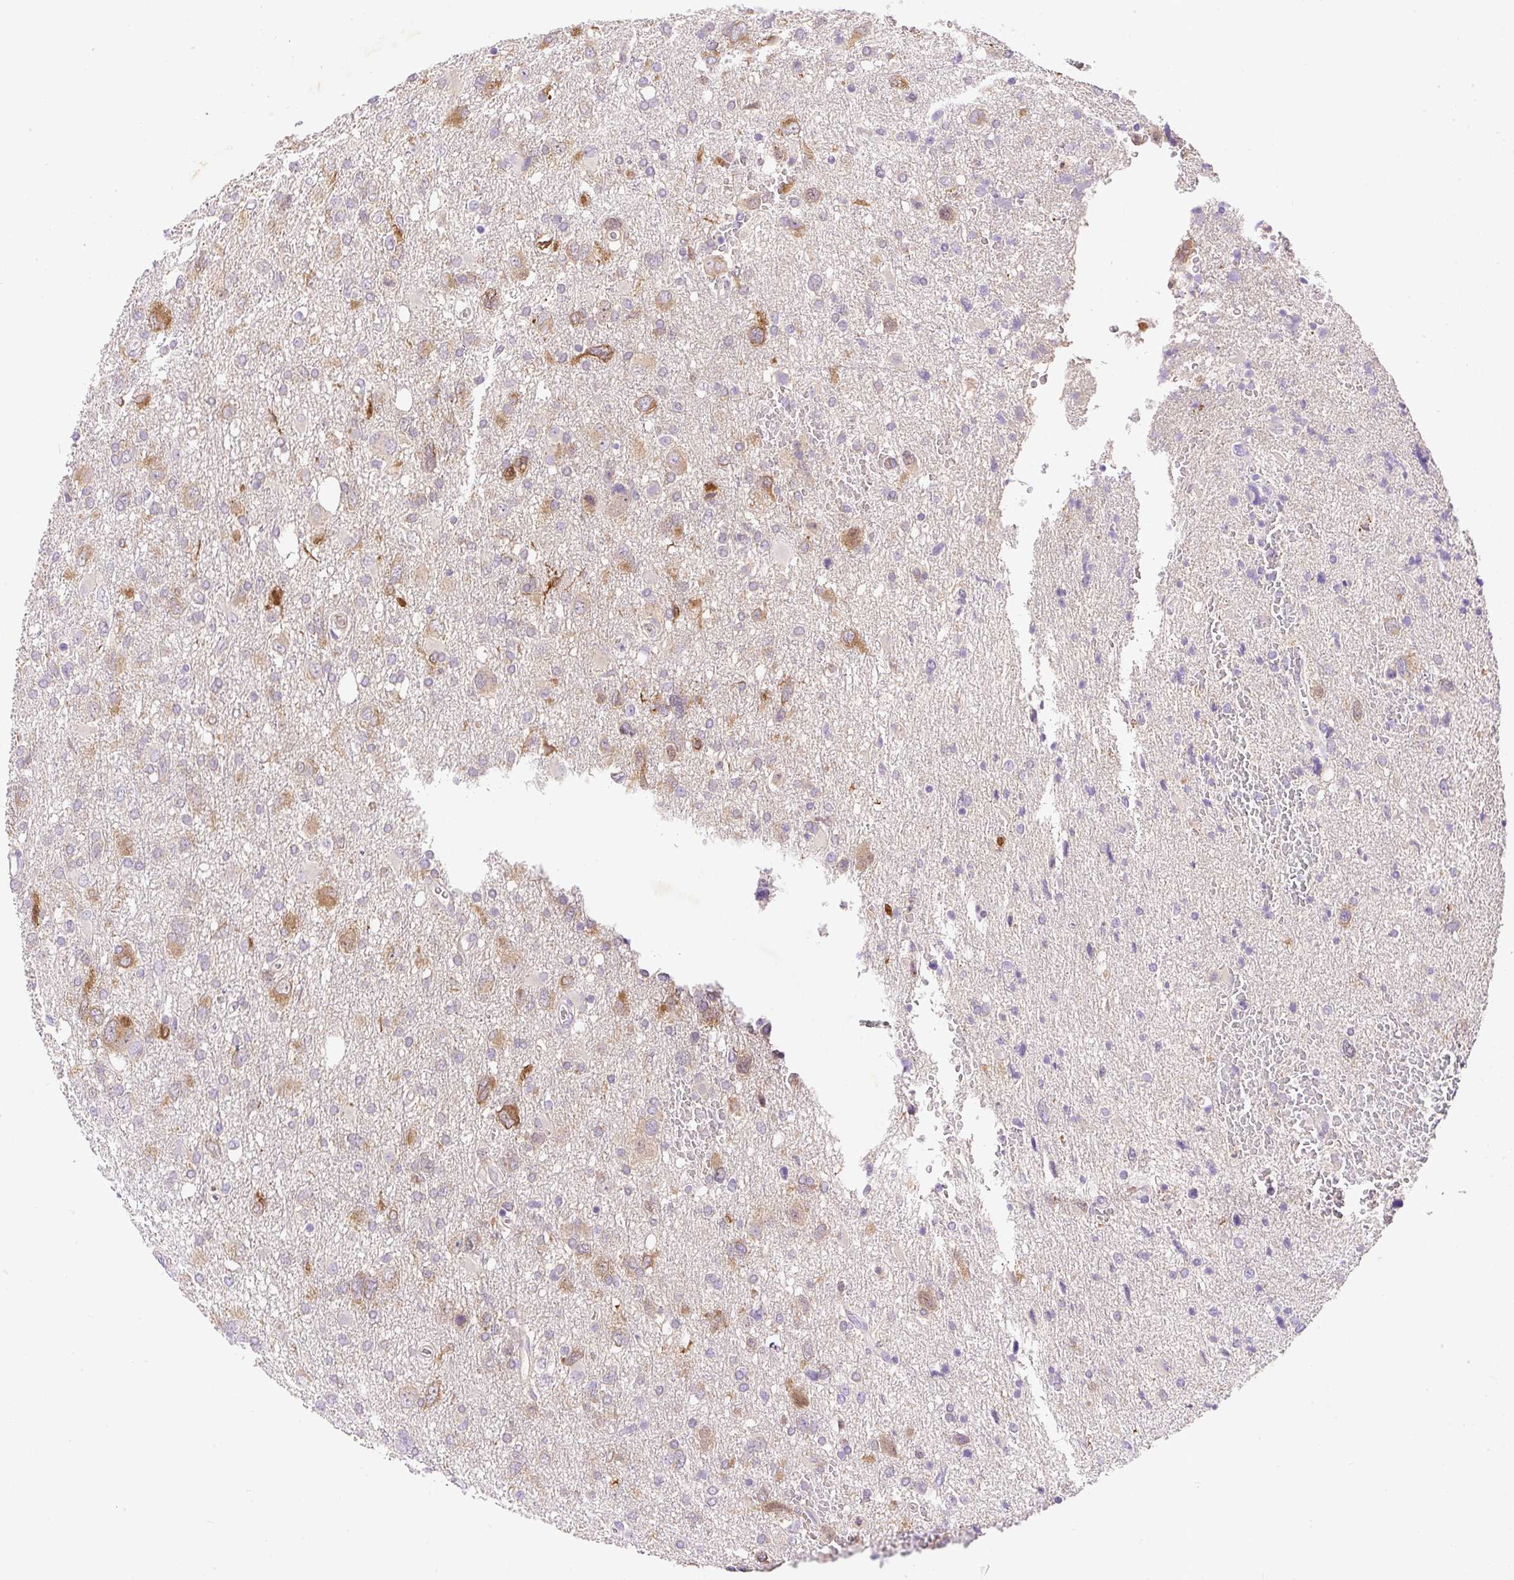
{"staining": {"intensity": "moderate", "quantity": "<25%", "location": "cytoplasmic/membranous"}, "tissue": "glioma", "cell_type": "Tumor cells", "image_type": "cancer", "snomed": [{"axis": "morphology", "description": "Glioma, malignant, High grade"}, {"axis": "topography", "description": "Brain"}], "caption": "Moderate cytoplasmic/membranous staining for a protein is appreciated in about <25% of tumor cells of malignant high-grade glioma using immunohistochemistry (IHC).", "gene": "LHFPL5", "patient": {"sex": "male", "age": 61}}